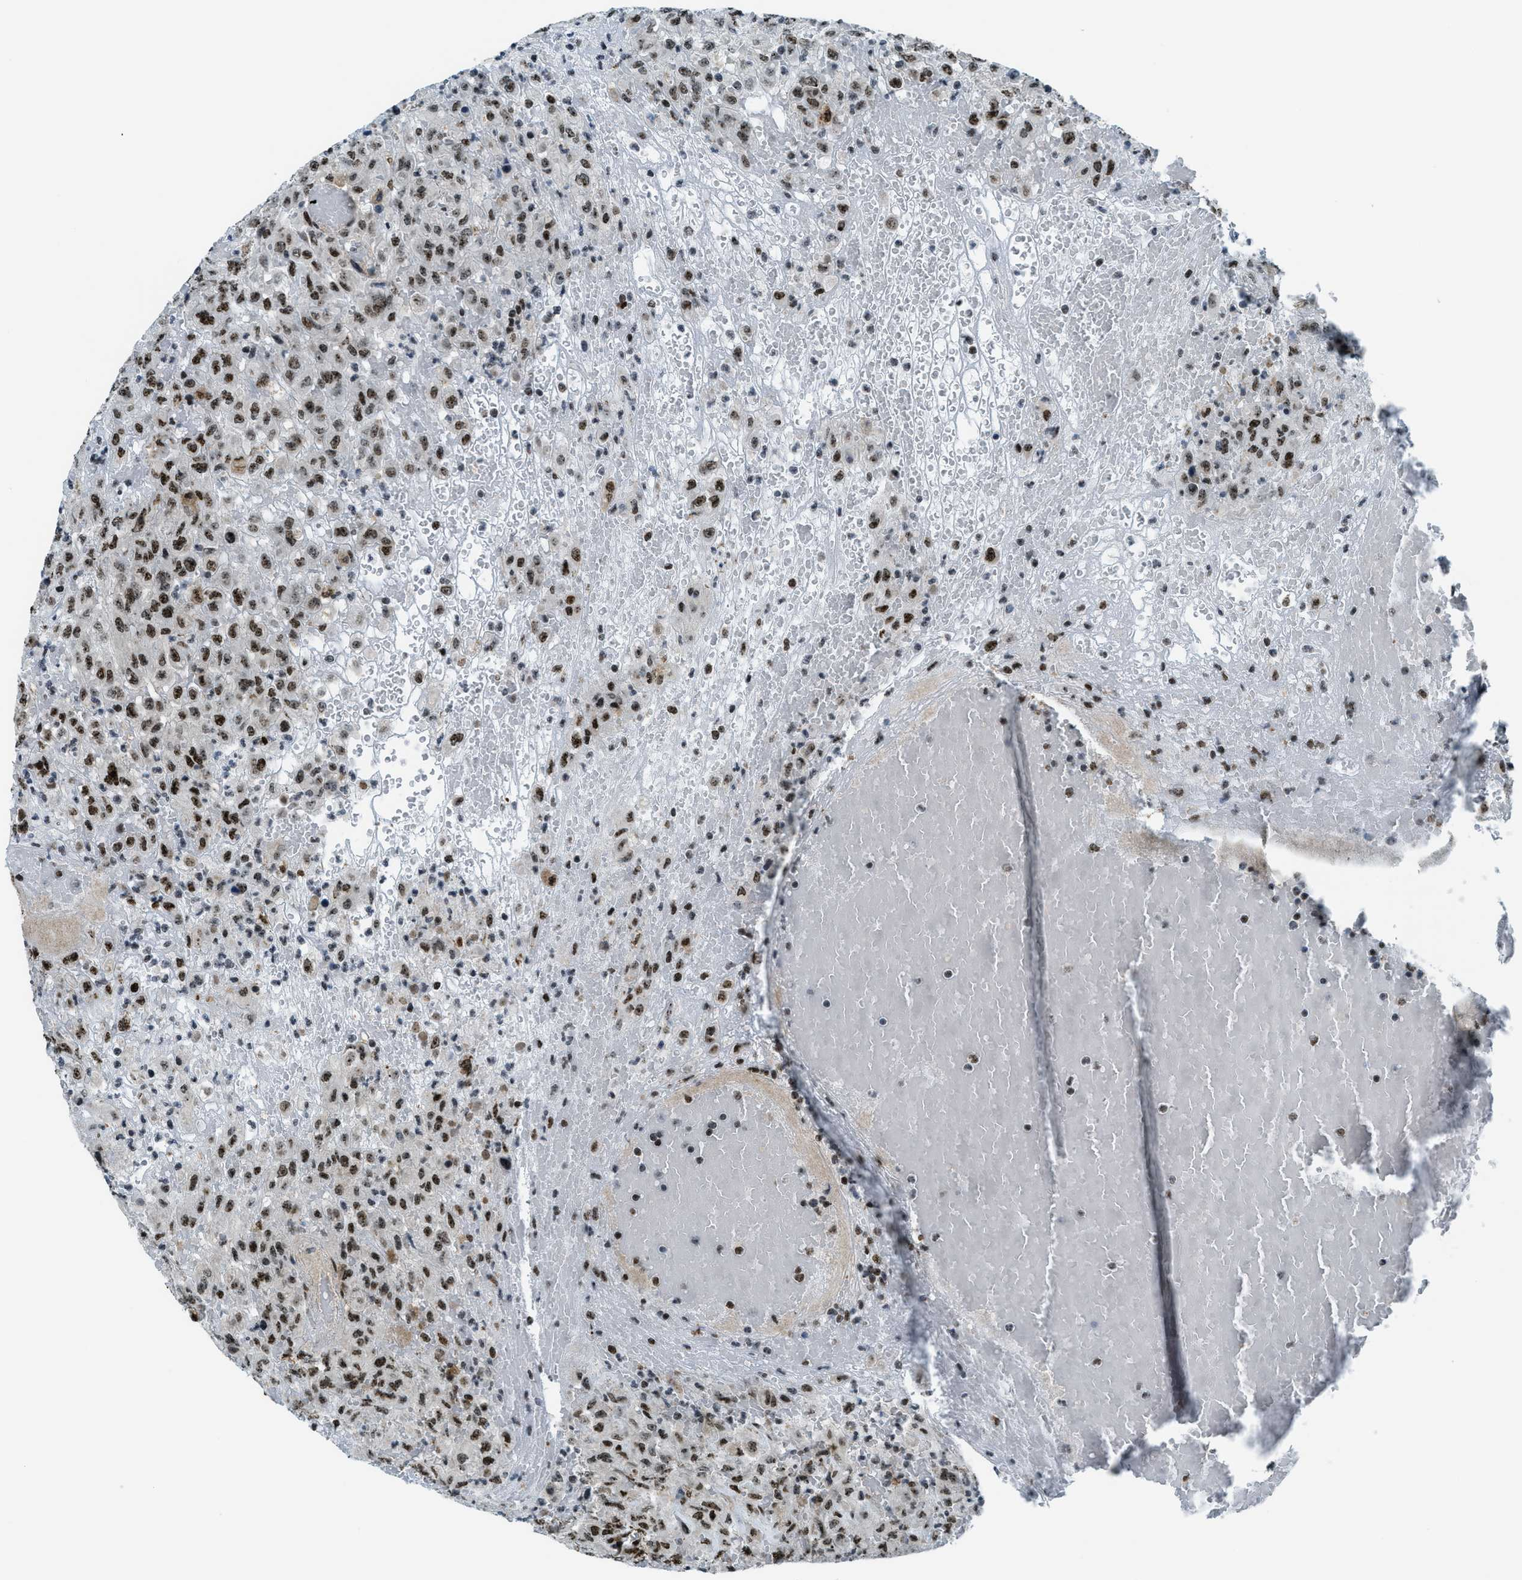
{"staining": {"intensity": "strong", "quantity": ">75%", "location": "nuclear"}, "tissue": "urothelial cancer", "cell_type": "Tumor cells", "image_type": "cancer", "snomed": [{"axis": "morphology", "description": "Urothelial carcinoma, High grade"}, {"axis": "topography", "description": "Urinary bladder"}], "caption": "A photomicrograph of urothelial carcinoma (high-grade) stained for a protein demonstrates strong nuclear brown staining in tumor cells.", "gene": "SP100", "patient": {"sex": "male", "age": 46}}